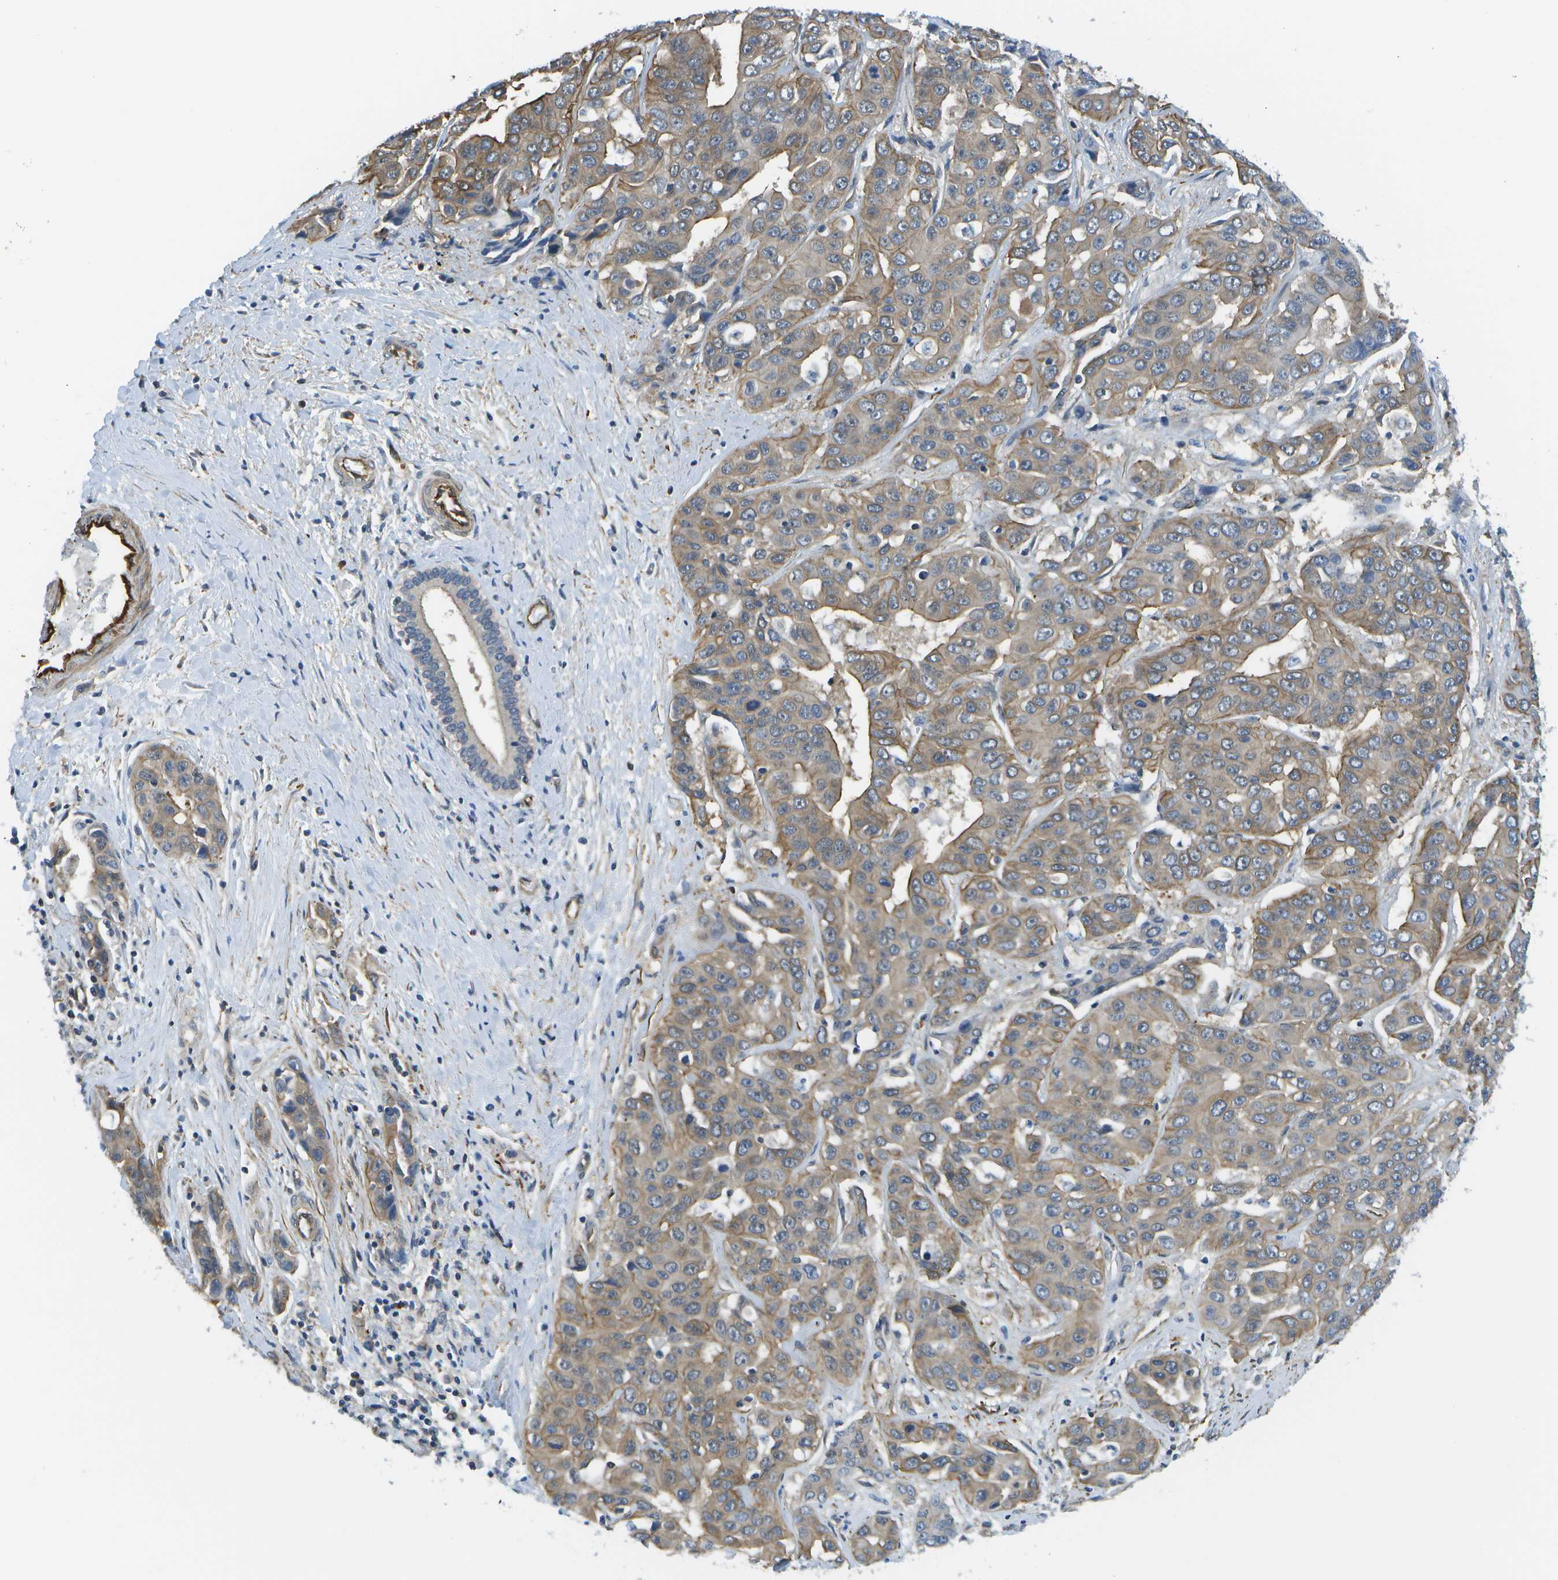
{"staining": {"intensity": "moderate", "quantity": ">75%", "location": "cytoplasmic/membranous"}, "tissue": "liver cancer", "cell_type": "Tumor cells", "image_type": "cancer", "snomed": [{"axis": "morphology", "description": "Cholangiocarcinoma"}, {"axis": "topography", "description": "Liver"}], "caption": "This is an image of IHC staining of cholangiocarcinoma (liver), which shows moderate expression in the cytoplasmic/membranous of tumor cells.", "gene": "KIAA0040", "patient": {"sex": "female", "age": 52}}